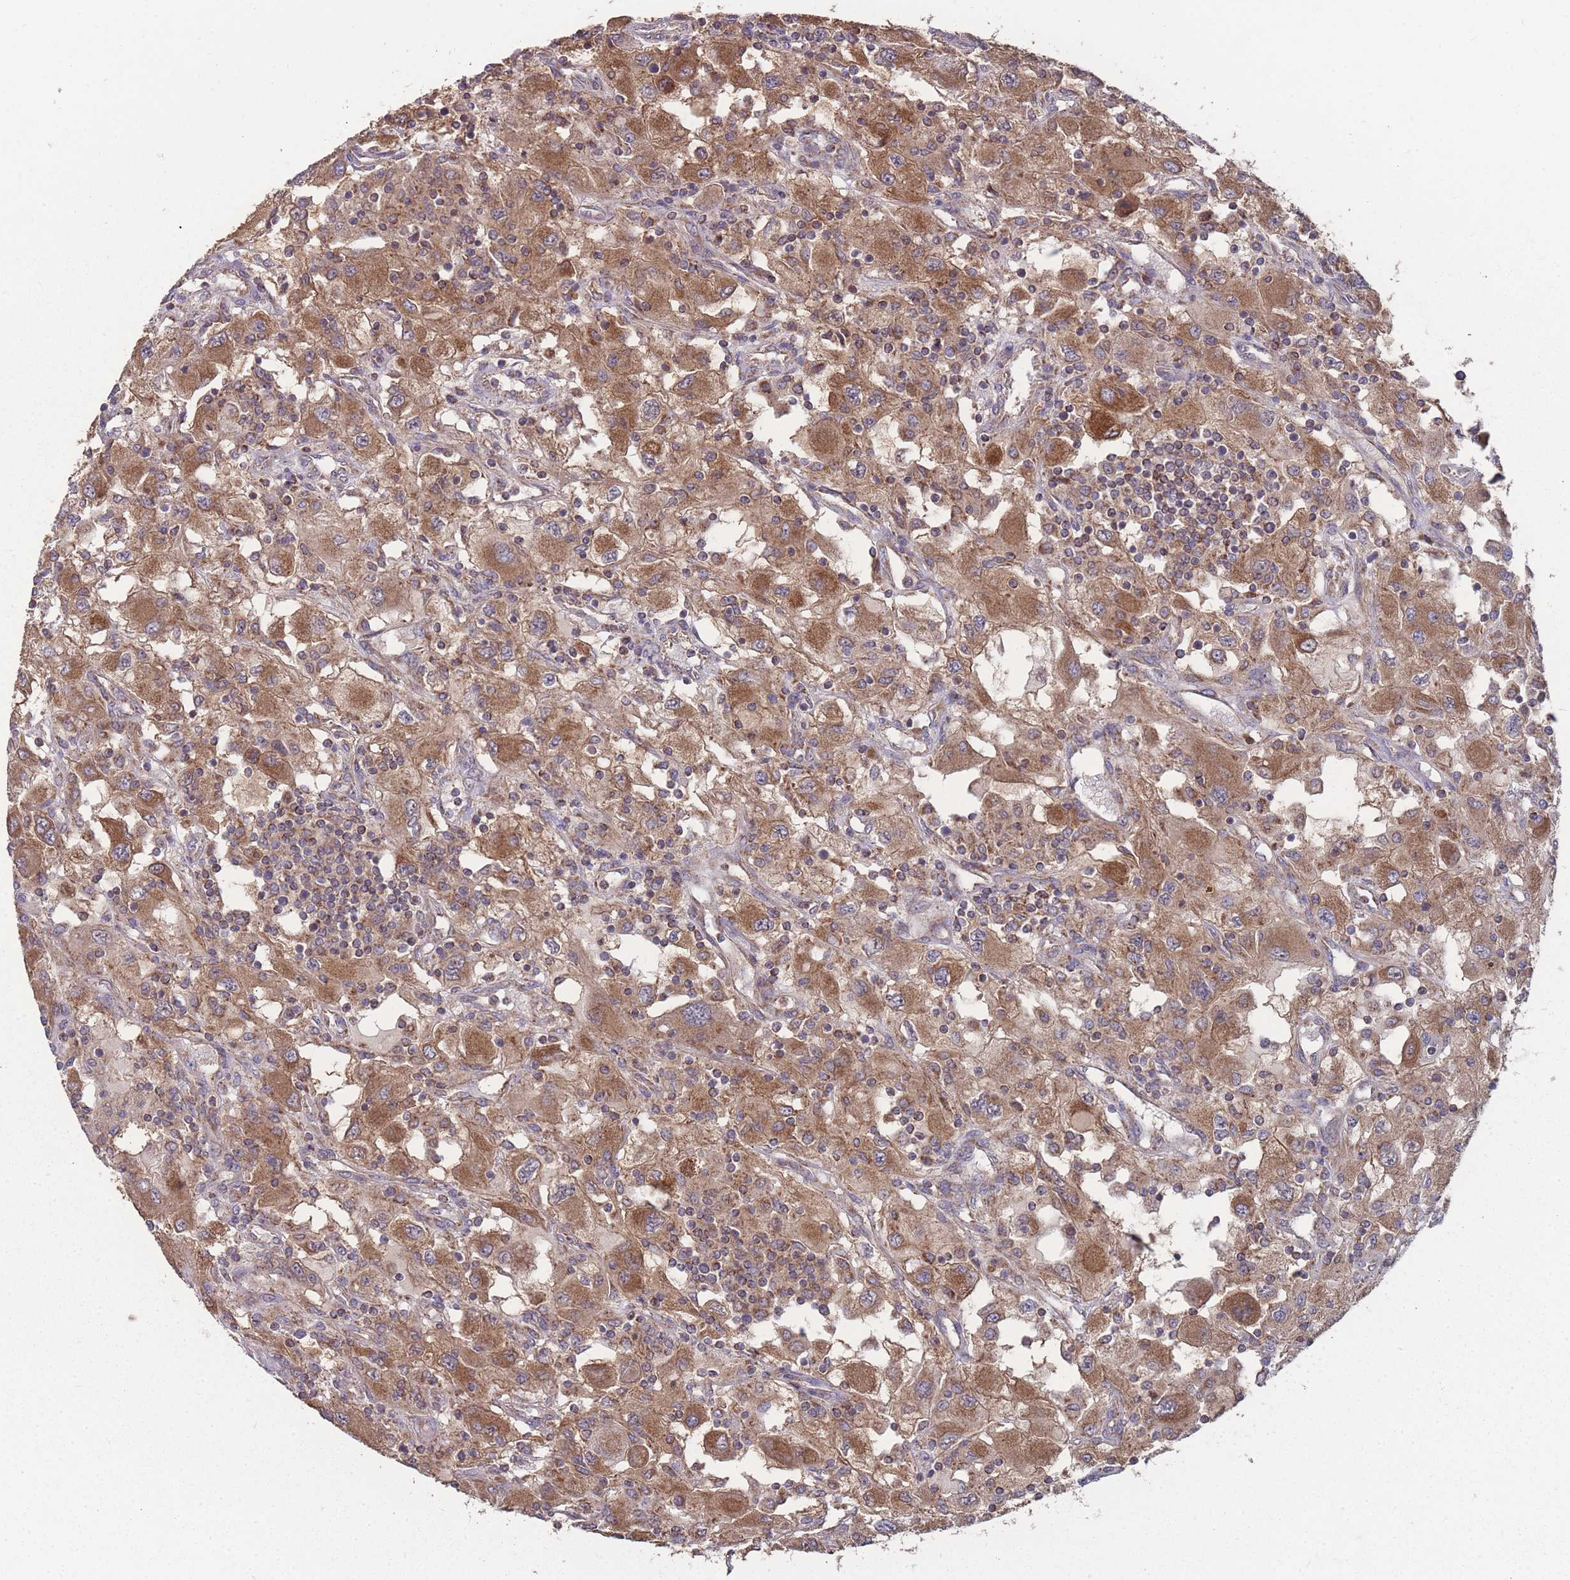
{"staining": {"intensity": "moderate", "quantity": ">75%", "location": "cytoplasmic/membranous"}, "tissue": "renal cancer", "cell_type": "Tumor cells", "image_type": "cancer", "snomed": [{"axis": "morphology", "description": "Adenocarcinoma, NOS"}, {"axis": "topography", "description": "Kidney"}], "caption": "A medium amount of moderate cytoplasmic/membranous positivity is seen in approximately >75% of tumor cells in renal cancer tissue.", "gene": "SLC35B4", "patient": {"sex": "female", "age": 67}}